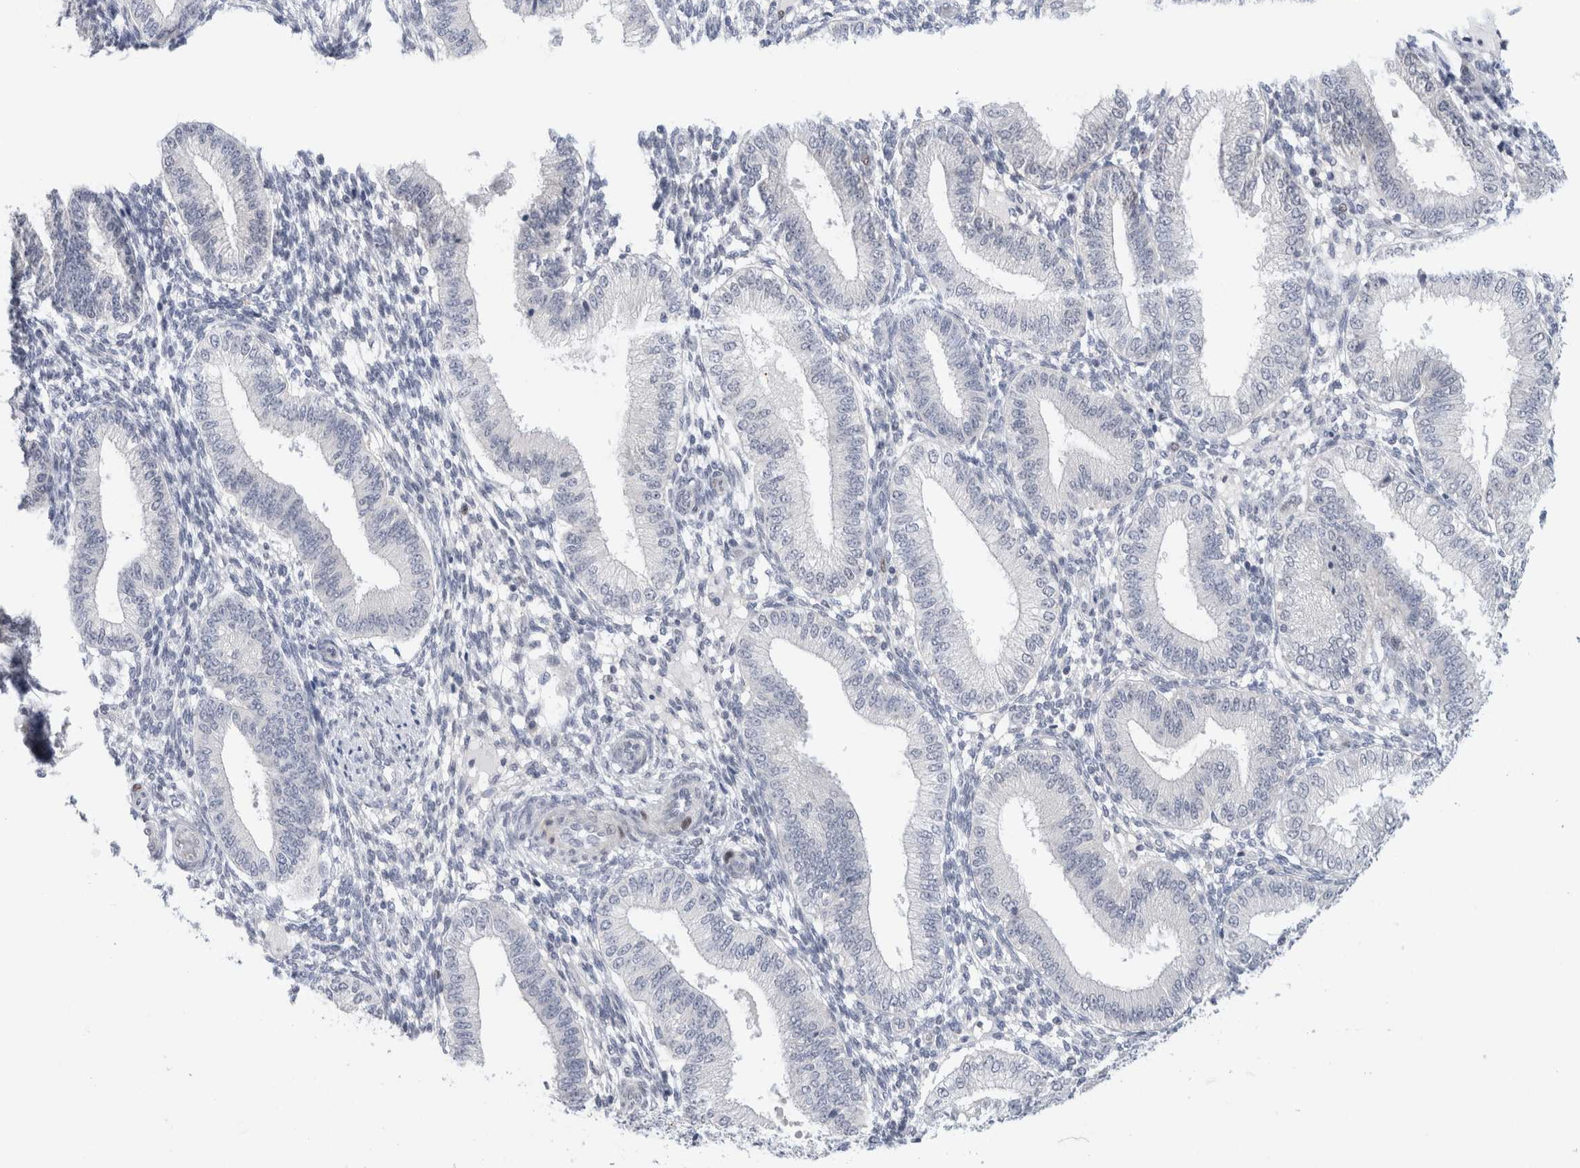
{"staining": {"intensity": "negative", "quantity": "none", "location": "none"}, "tissue": "endometrium", "cell_type": "Cells in endometrial stroma", "image_type": "normal", "snomed": [{"axis": "morphology", "description": "Normal tissue, NOS"}, {"axis": "topography", "description": "Endometrium"}], "caption": "Histopathology image shows no significant protein expression in cells in endometrial stroma of unremarkable endometrium.", "gene": "KNL1", "patient": {"sex": "female", "age": 39}}